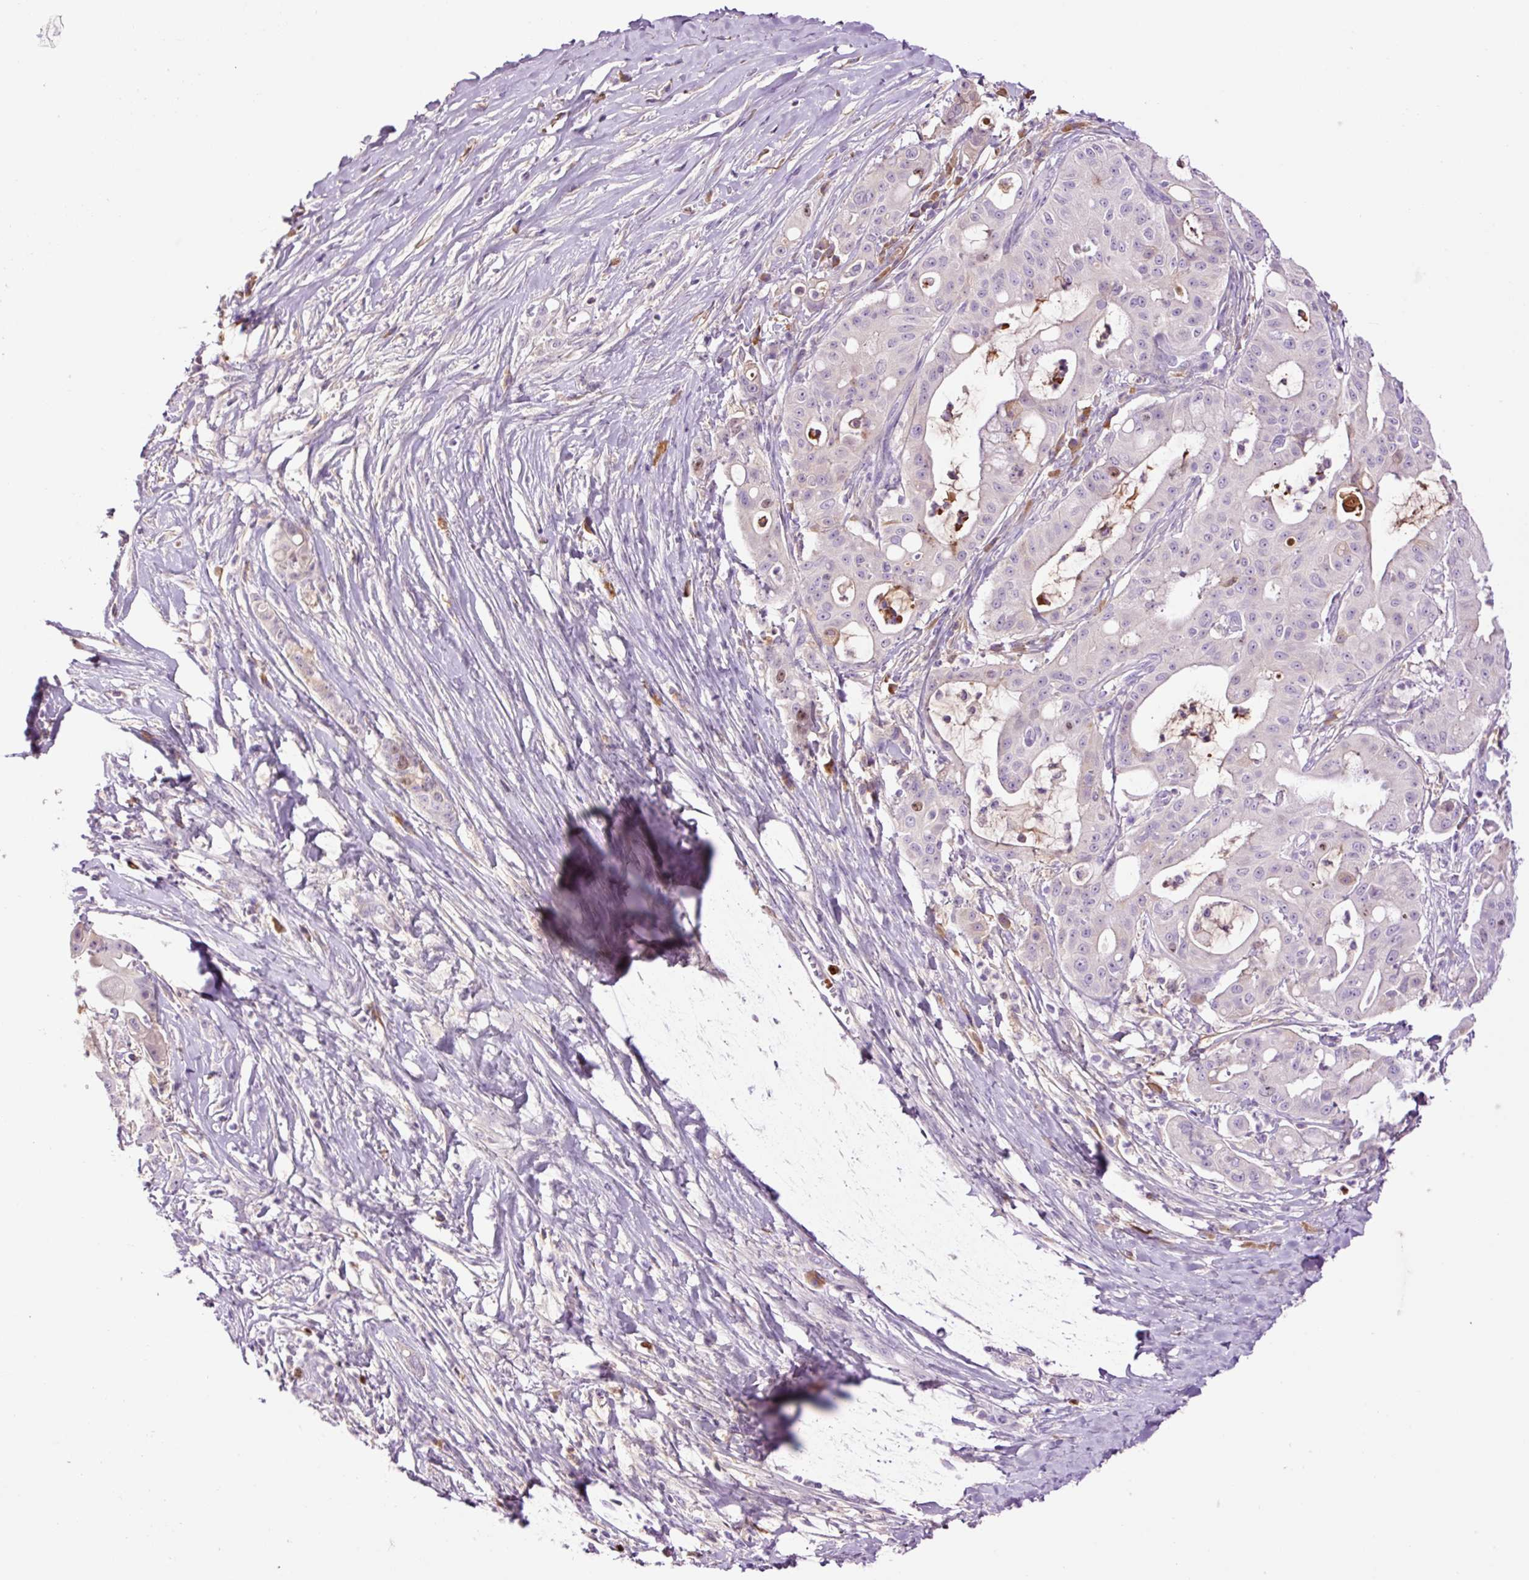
{"staining": {"intensity": "weak", "quantity": "<25%", "location": "cytoplasmic/membranous"}, "tissue": "ovarian cancer", "cell_type": "Tumor cells", "image_type": "cancer", "snomed": [{"axis": "morphology", "description": "Cystadenocarcinoma, mucinous, NOS"}, {"axis": "topography", "description": "Ovary"}], "caption": "High power microscopy micrograph of an immunohistochemistry micrograph of ovarian mucinous cystadenocarcinoma, revealing no significant staining in tumor cells.", "gene": "DPPA4", "patient": {"sex": "female", "age": 70}}